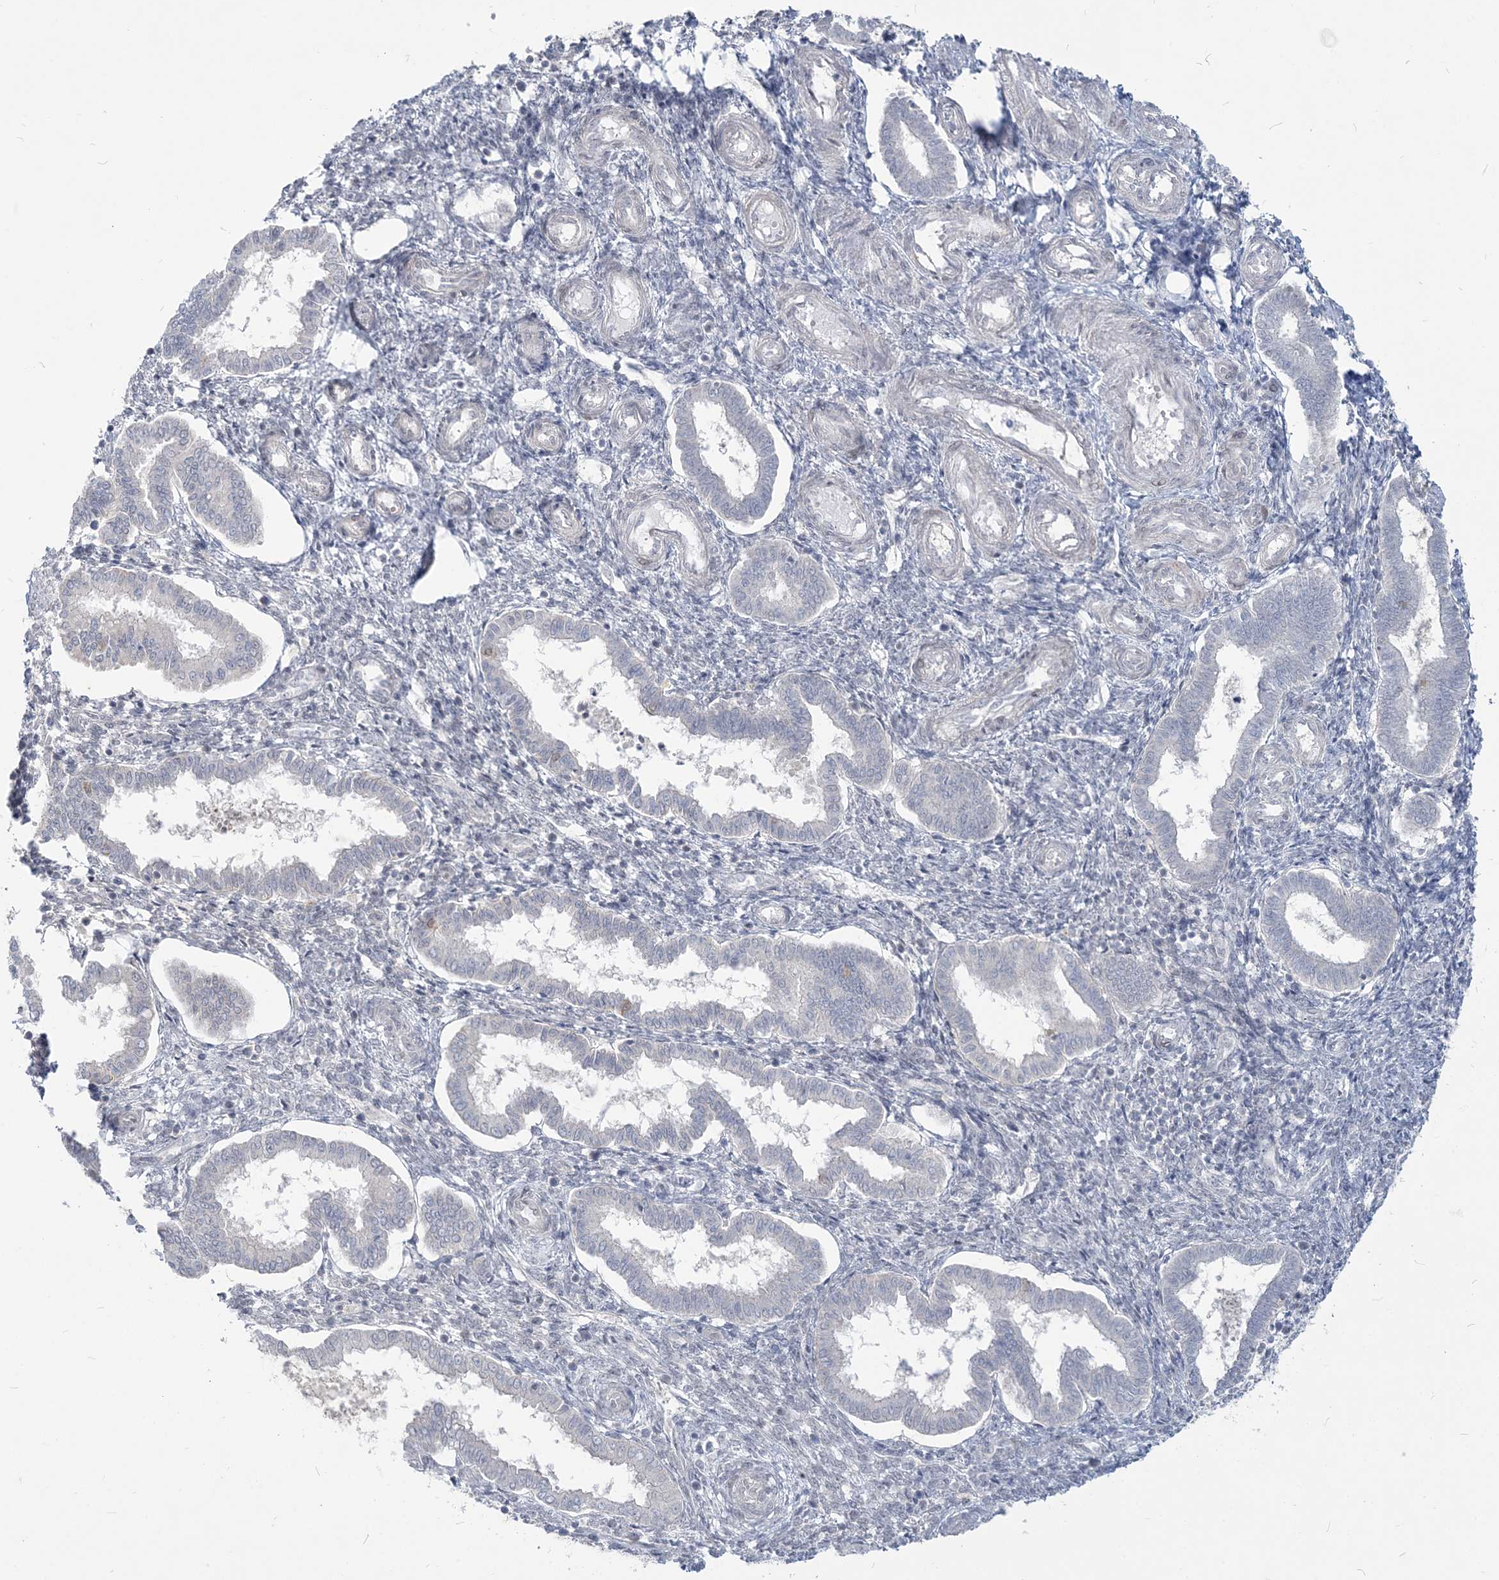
{"staining": {"intensity": "negative", "quantity": "none", "location": "none"}, "tissue": "endometrium", "cell_type": "Cells in endometrial stroma", "image_type": "normal", "snomed": [{"axis": "morphology", "description": "Normal tissue, NOS"}, {"axis": "topography", "description": "Endometrium"}], "caption": "IHC micrograph of benign endometrium: human endometrium stained with DAB (3,3'-diaminobenzidine) displays no significant protein expression in cells in endometrial stroma. (IHC, brightfield microscopy, high magnification).", "gene": "SDAD1", "patient": {"sex": "female", "age": 24}}